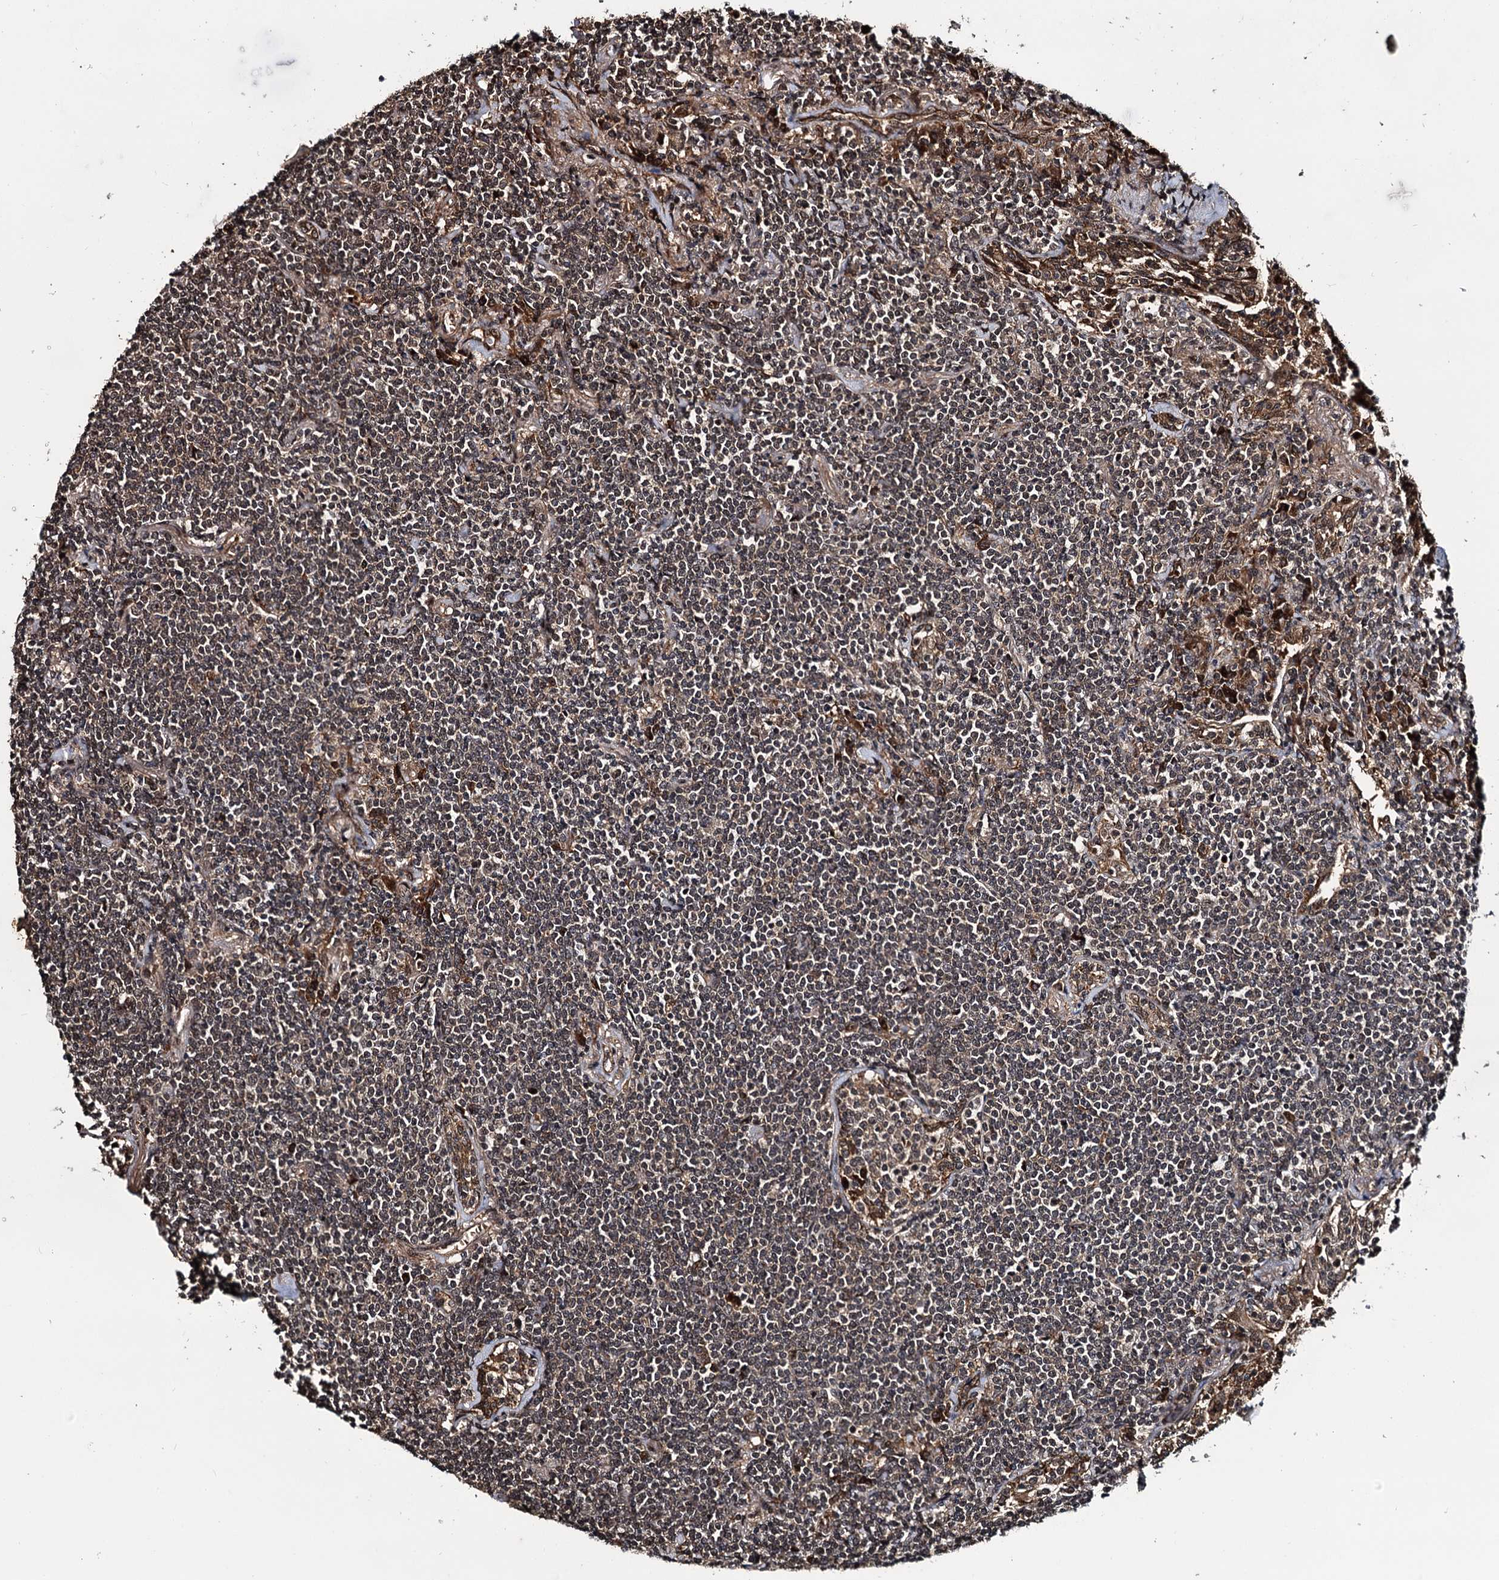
{"staining": {"intensity": "moderate", "quantity": "25%-75%", "location": "cytoplasmic/membranous,nuclear"}, "tissue": "lymphoma", "cell_type": "Tumor cells", "image_type": "cancer", "snomed": [{"axis": "morphology", "description": "Malignant lymphoma, non-Hodgkin's type, Low grade"}, {"axis": "topography", "description": "Lung"}], "caption": "Malignant lymphoma, non-Hodgkin's type (low-grade) stained for a protein displays moderate cytoplasmic/membranous and nuclear positivity in tumor cells.", "gene": "CEP192", "patient": {"sex": "female", "age": 71}}